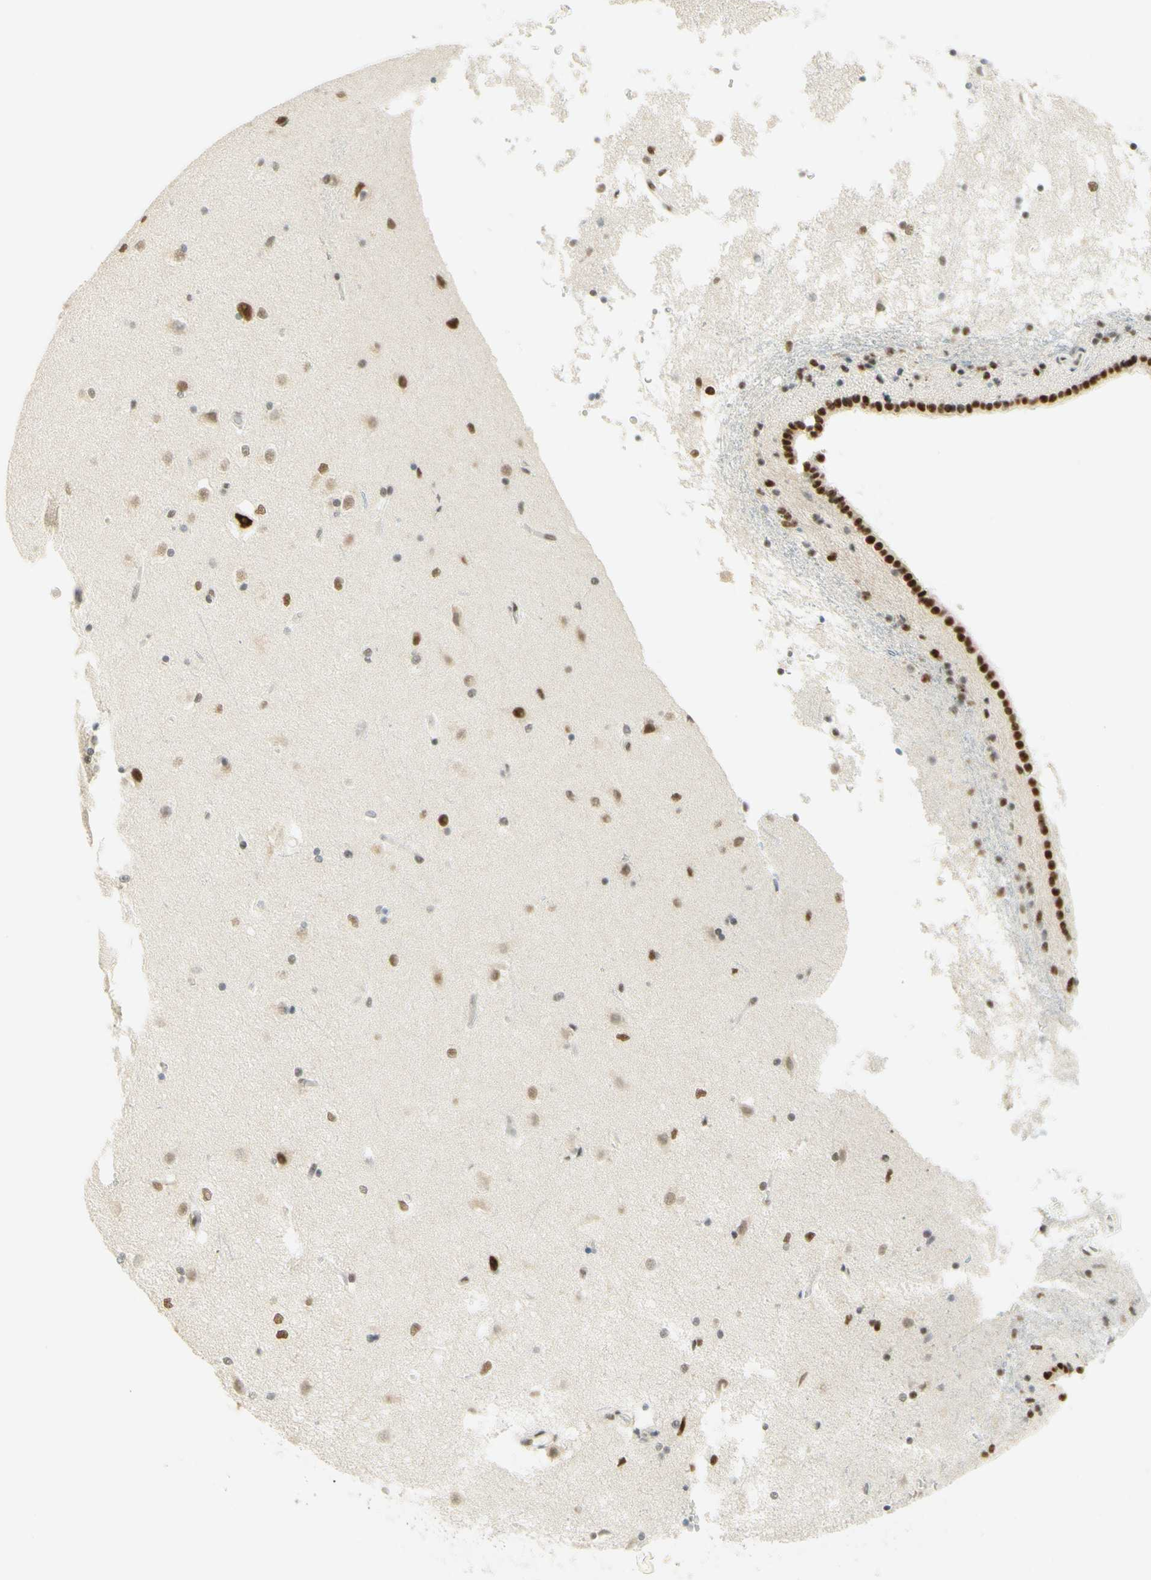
{"staining": {"intensity": "moderate", "quantity": ">75%", "location": "nuclear"}, "tissue": "caudate", "cell_type": "Glial cells", "image_type": "normal", "snomed": [{"axis": "morphology", "description": "Normal tissue, NOS"}, {"axis": "topography", "description": "Lateral ventricle wall"}], "caption": "There is medium levels of moderate nuclear expression in glial cells of unremarkable caudate, as demonstrated by immunohistochemical staining (brown color).", "gene": "PMS2", "patient": {"sex": "female", "age": 19}}